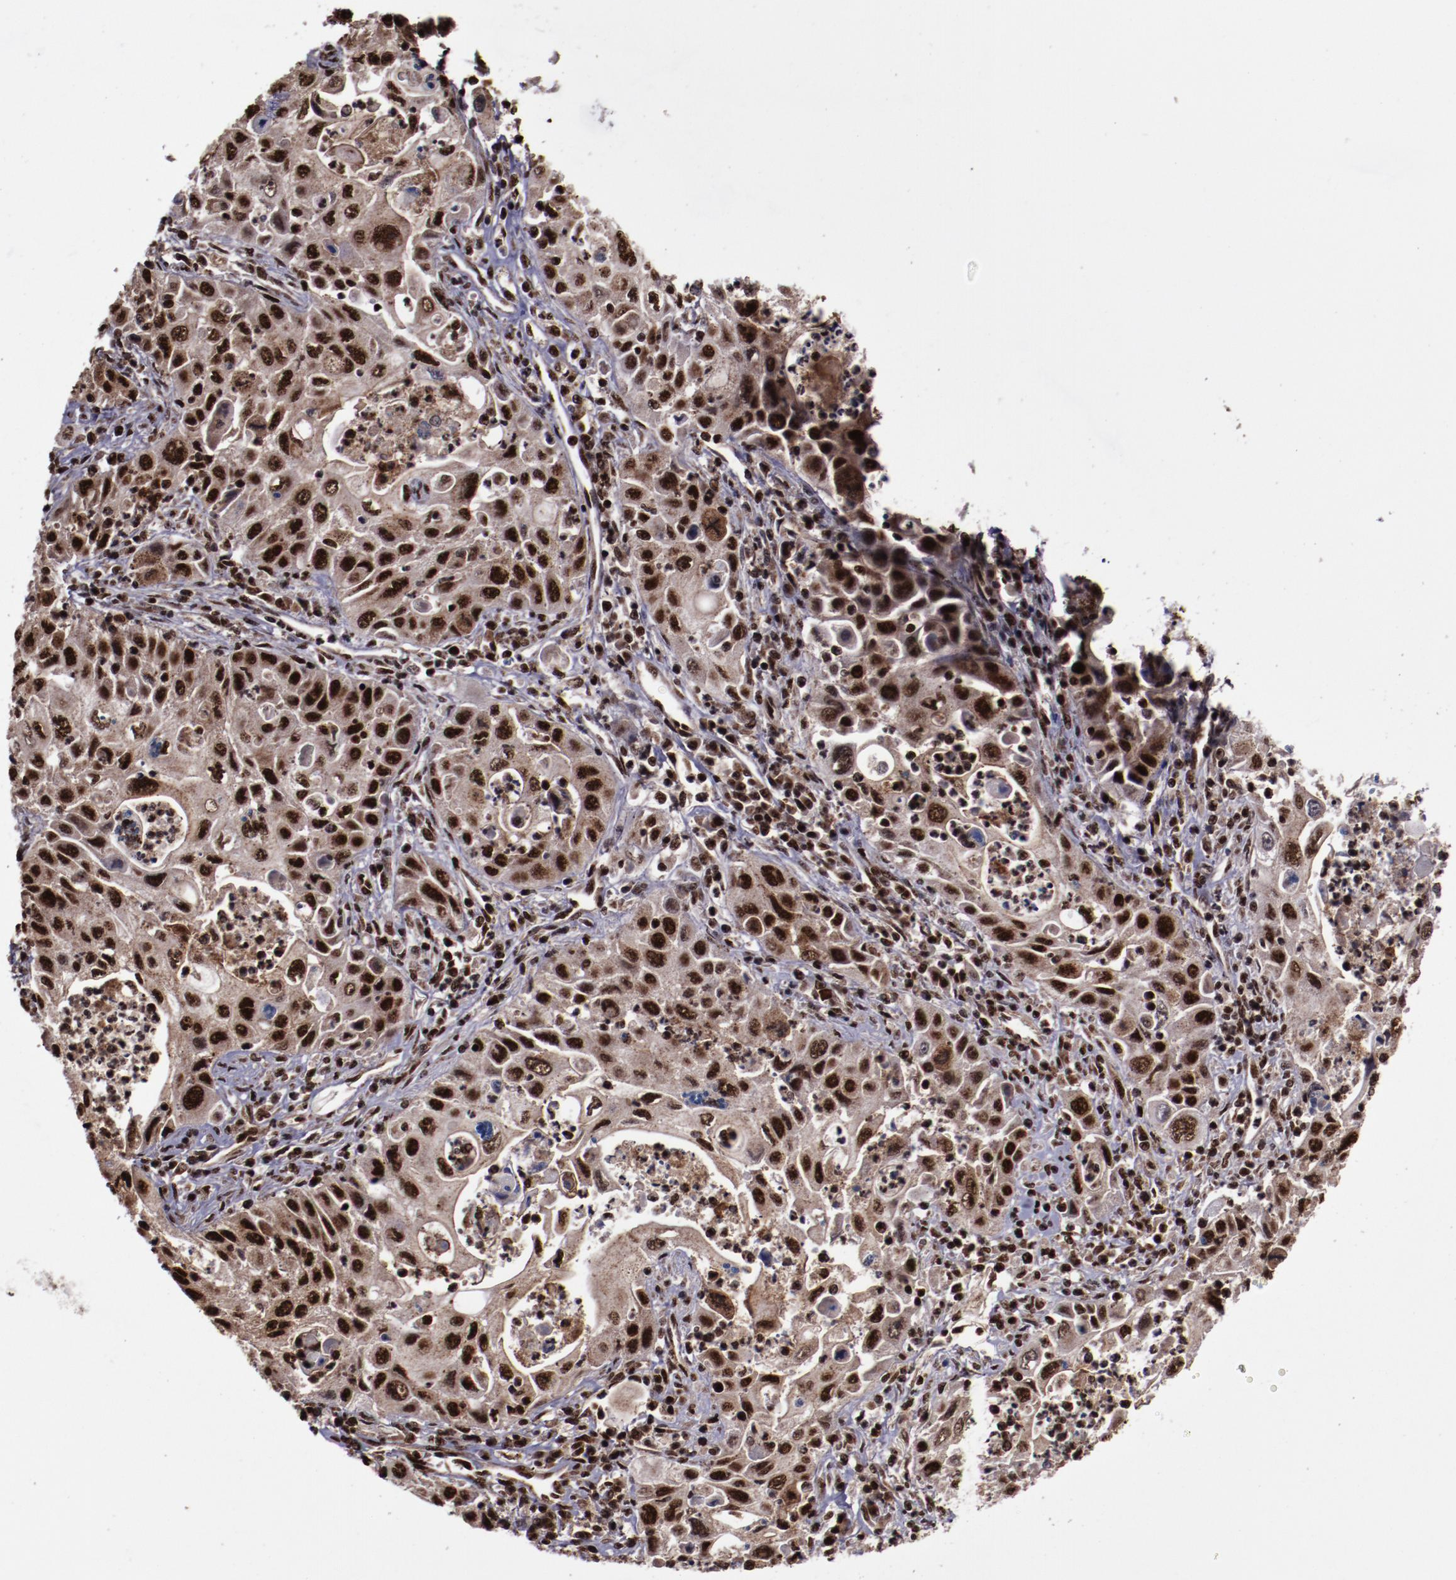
{"staining": {"intensity": "strong", "quantity": ">75%", "location": "cytoplasmic/membranous,nuclear"}, "tissue": "pancreatic cancer", "cell_type": "Tumor cells", "image_type": "cancer", "snomed": [{"axis": "morphology", "description": "Adenocarcinoma, NOS"}, {"axis": "topography", "description": "Pancreas"}], "caption": "Protein expression analysis of pancreatic cancer displays strong cytoplasmic/membranous and nuclear staining in about >75% of tumor cells.", "gene": "SNW1", "patient": {"sex": "male", "age": 70}}